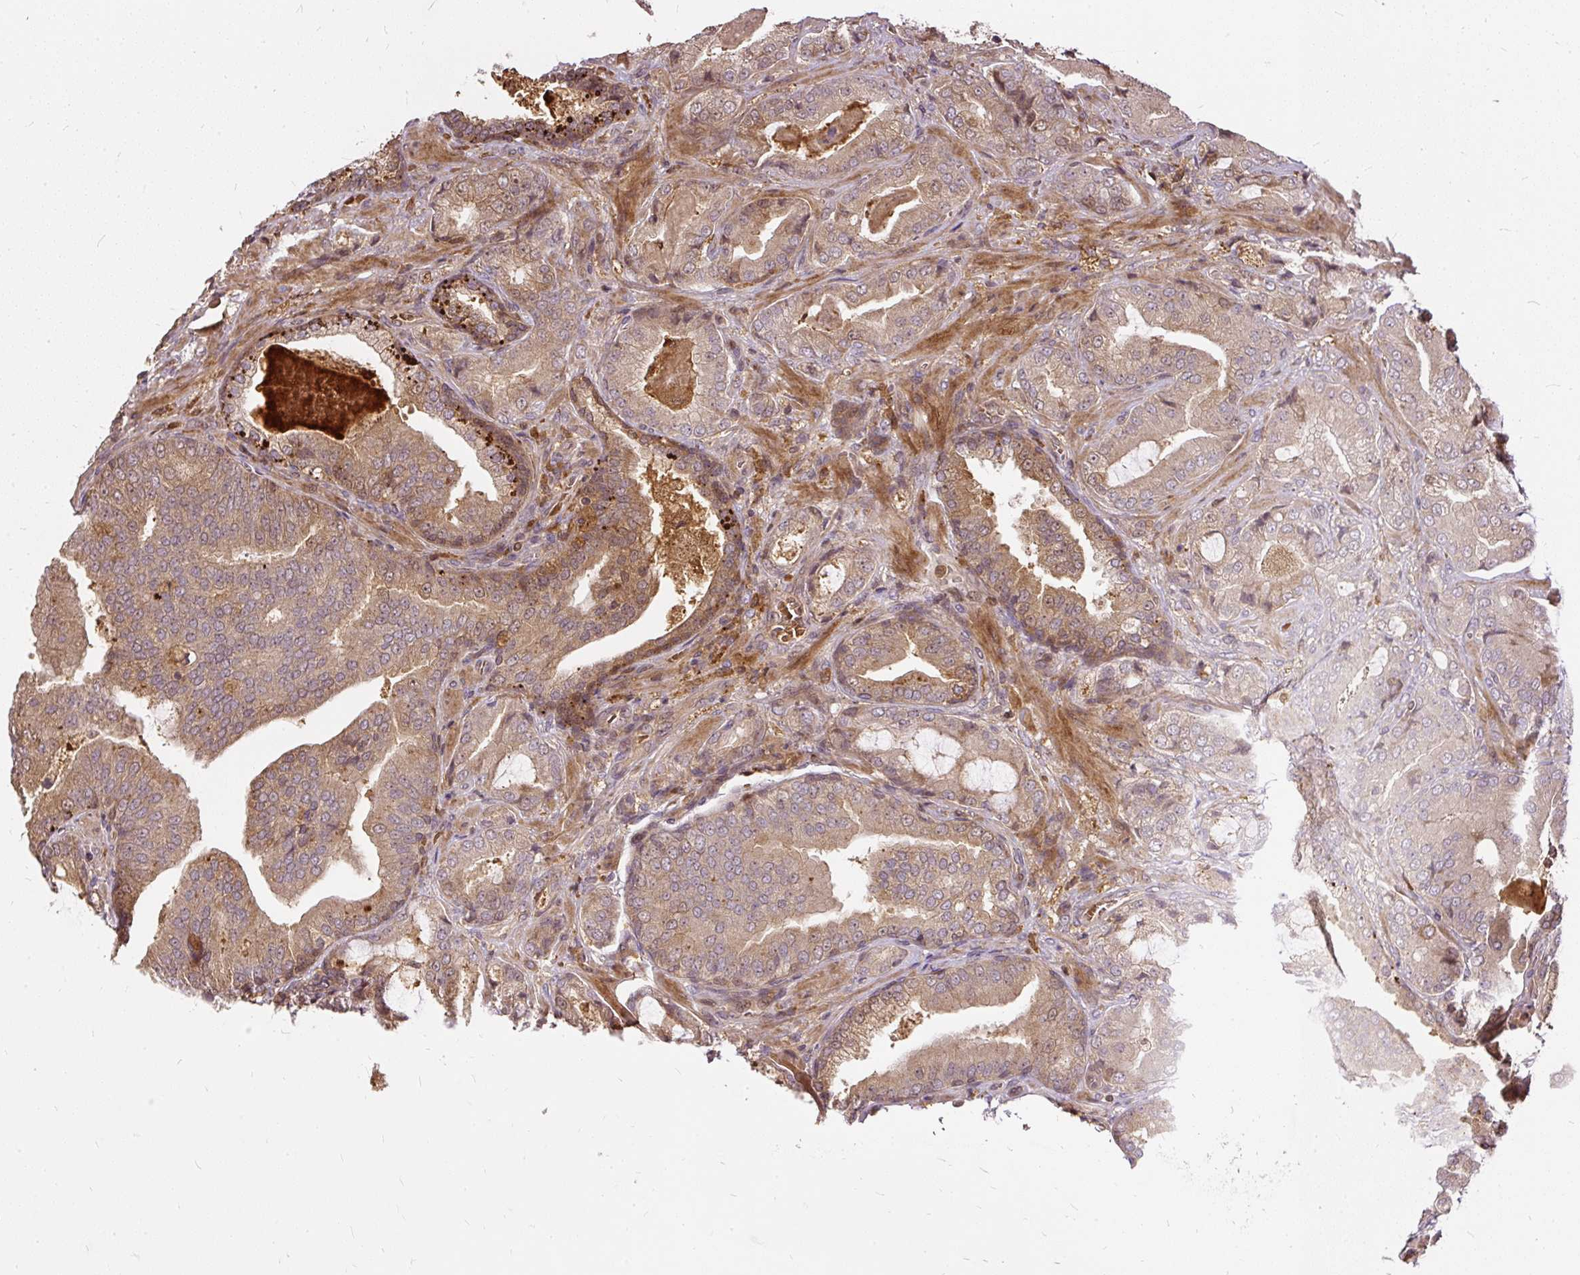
{"staining": {"intensity": "moderate", "quantity": ">75%", "location": "cytoplasmic/membranous"}, "tissue": "prostate cancer", "cell_type": "Tumor cells", "image_type": "cancer", "snomed": [{"axis": "morphology", "description": "Adenocarcinoma, High grade"}, {"axis": "topography", "description": "Prostate"}], "caption": "A high-resolution photomicrograph shows immunohistochemistry (IHC) staining of prostate cancer, which shows moderate cytoplasmic/membranous expression in about >75% of tumor cells. (brown staining indicates protein expression, while blue staining denotes nuclei).", "gene": "AP5S1", "patient": {"sex": "male", "age": 68}}